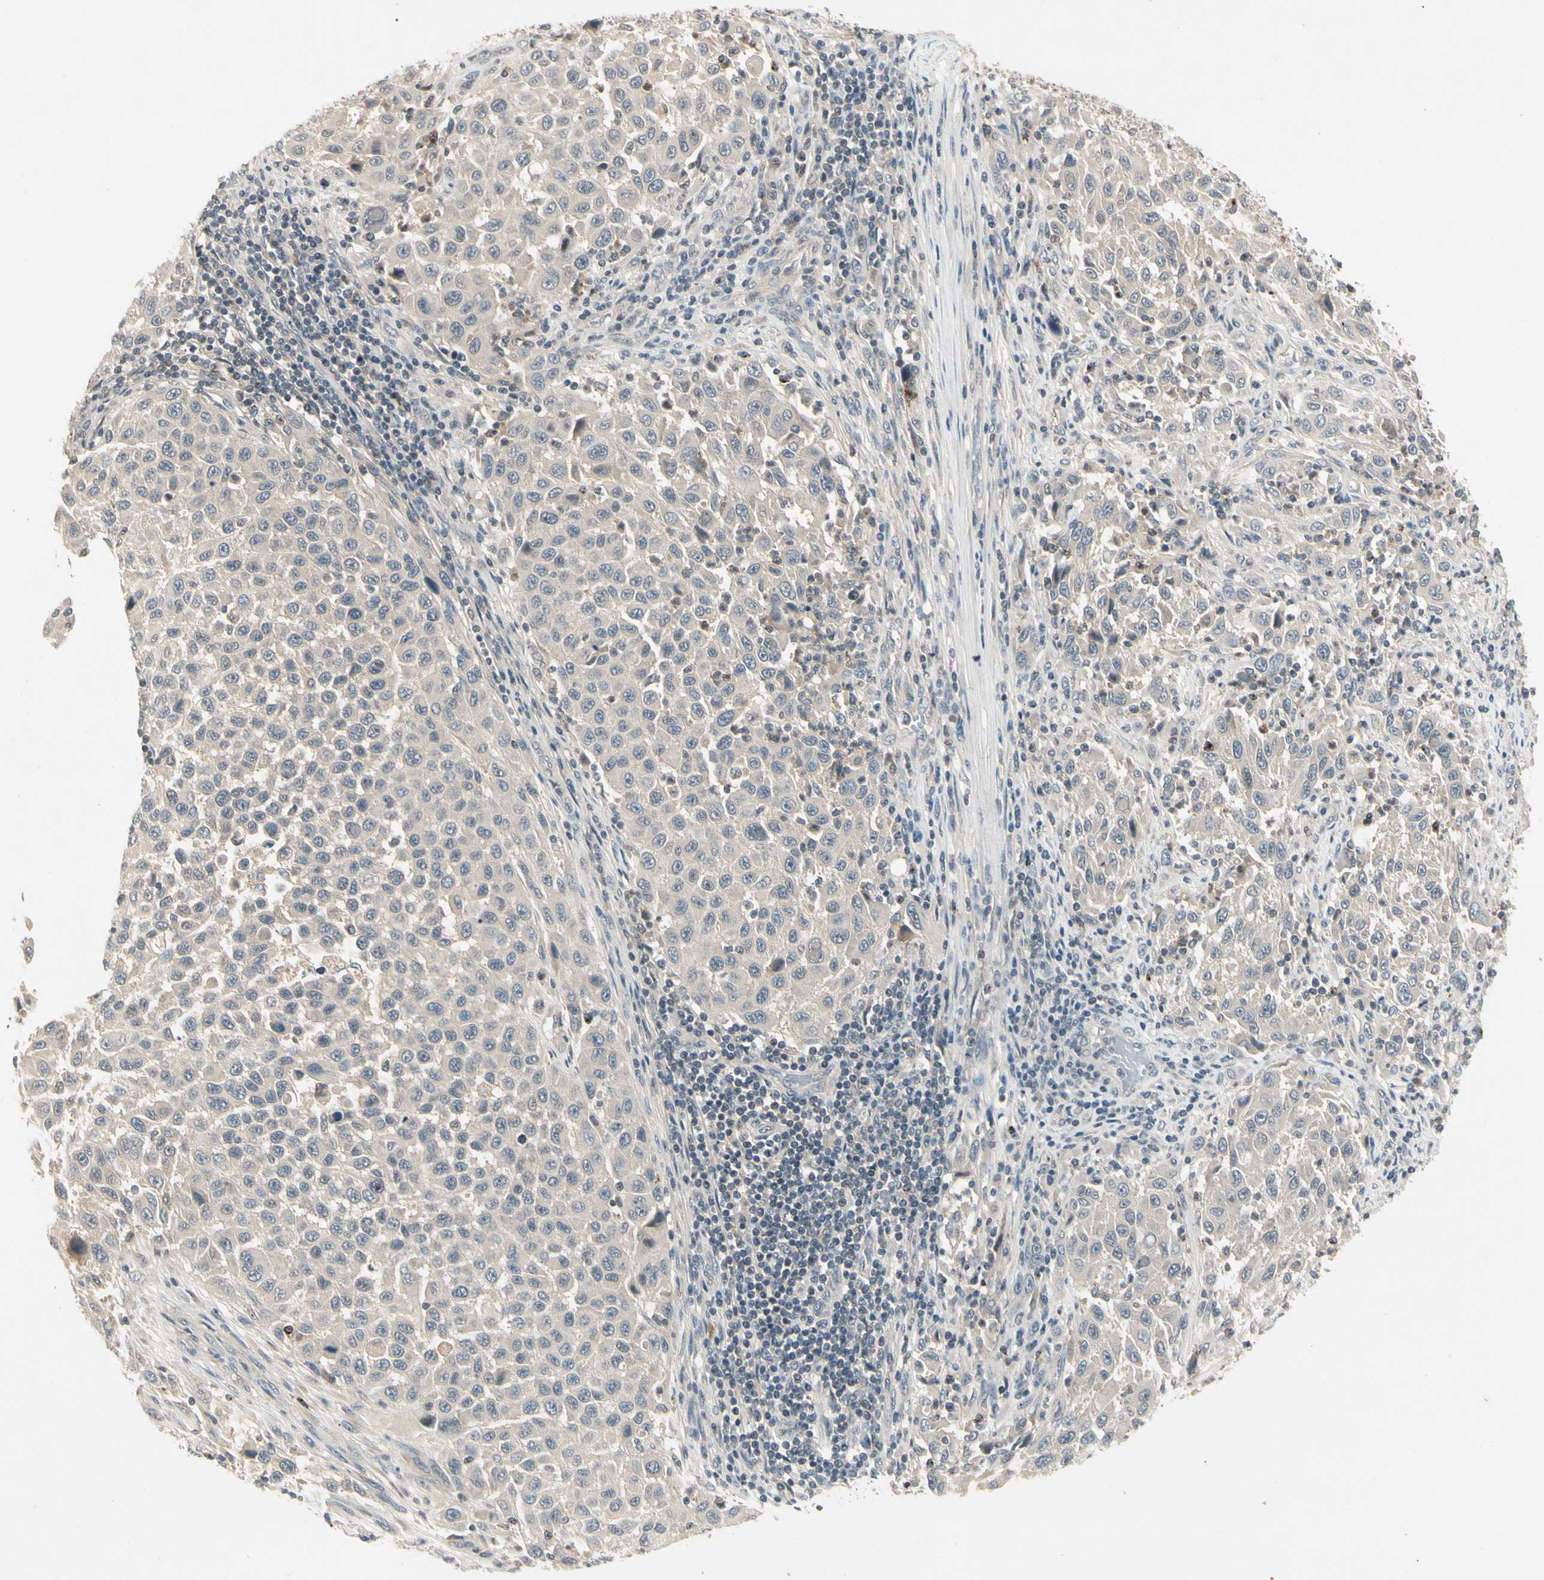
{"staining": {"intensity": "weak", "quantity": "25%-75%", "location": "cytoplasmic/membranous"}, "tissue": "melanoma", "cell_type": "Tumor cells", "image_type": "cancer", "snomed": [{"axis": "morphology", "description": "Malignant melanoma, Metastatic site"}, {"axis": "topography", "description": "Lymph node"}], "caption": "A low amount of weak cytoplasmic/membranous staining is identified in approximately 25%-75% of tumor cells in melanoma tissue.", "gene": "CCL4", "patient": {"sex": "male", "age": 61}}